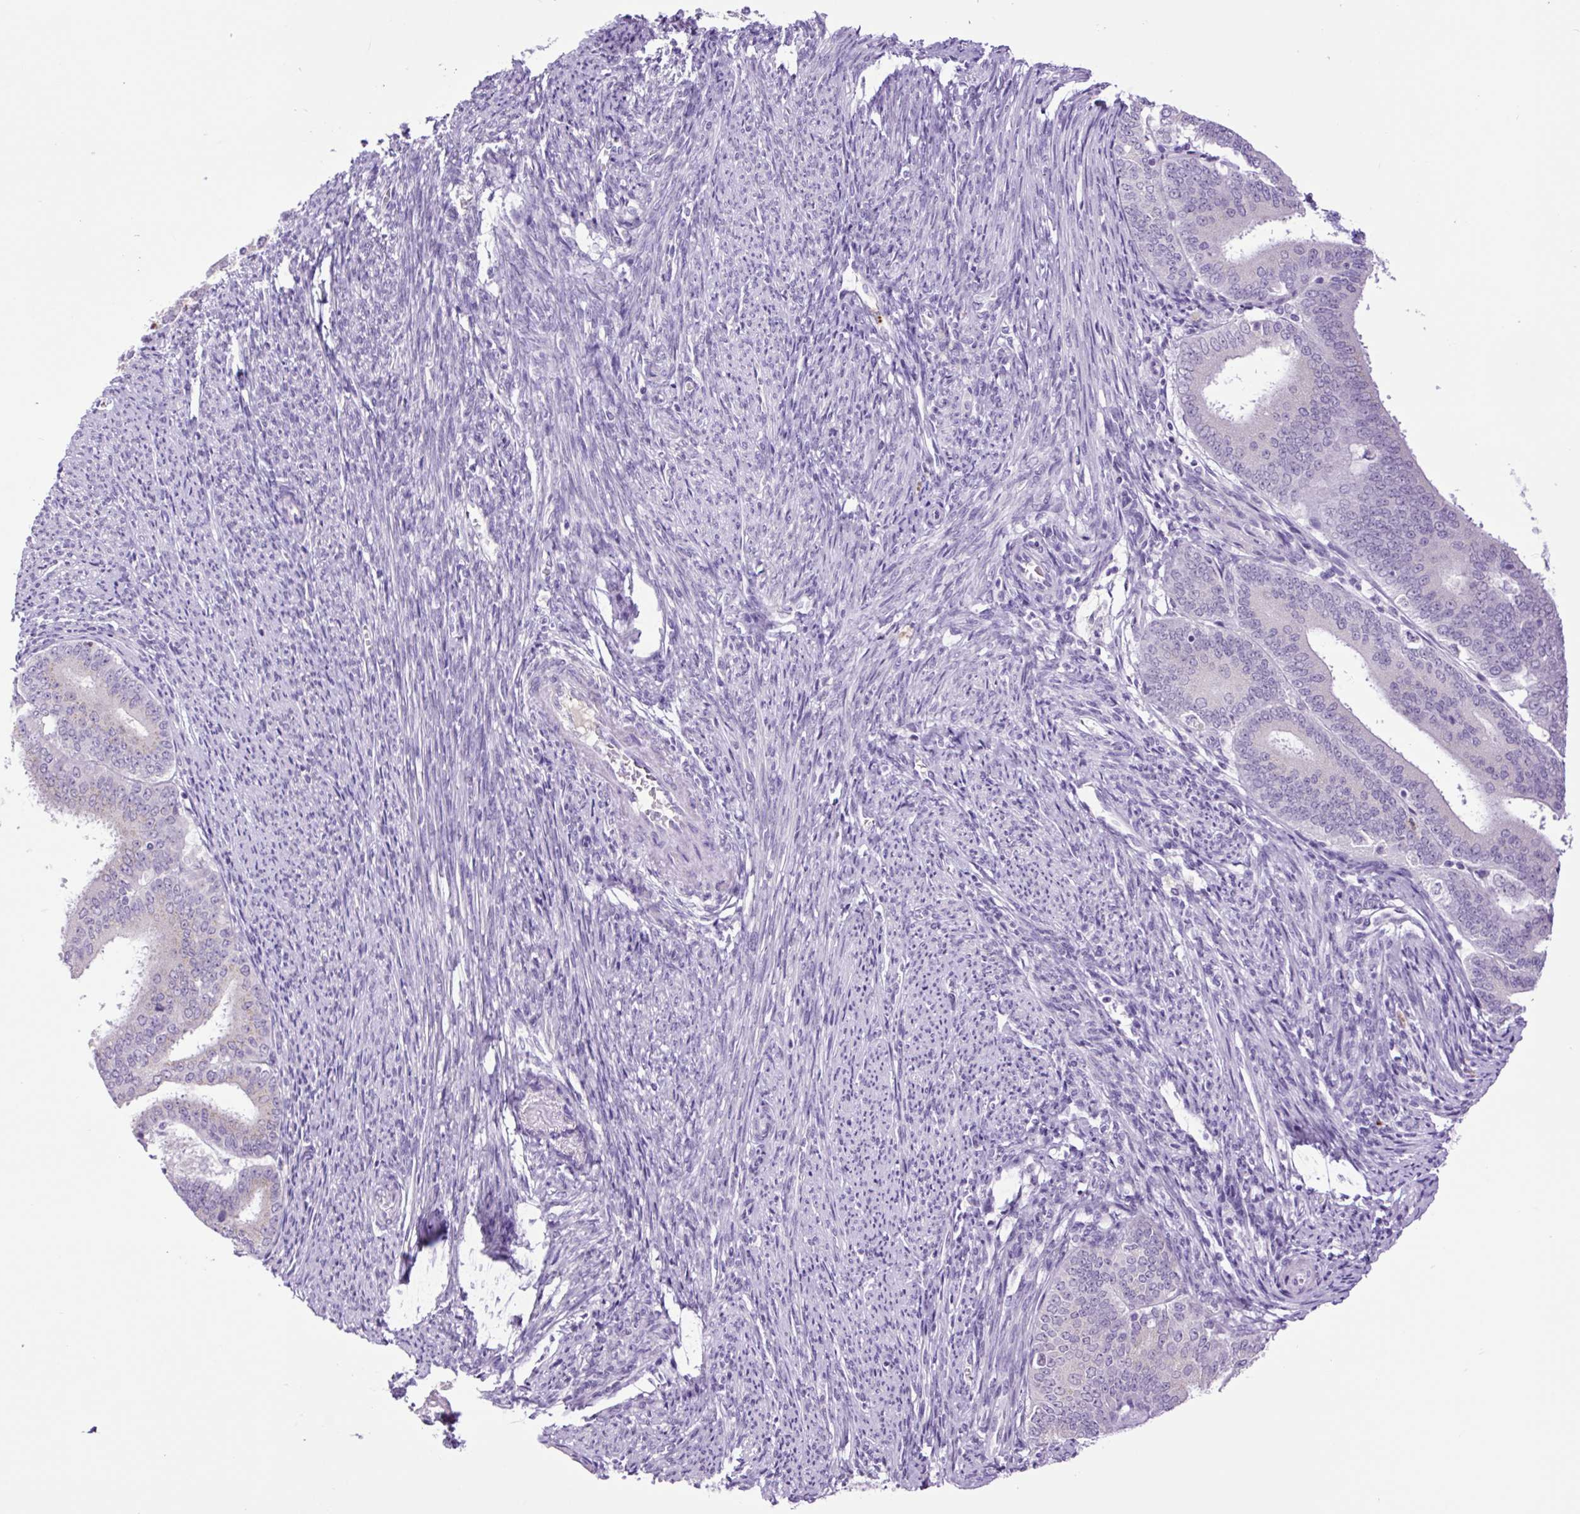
{"staining": {"intensity": "negative", "quantity": "none", "location": "none"}, "tissue": "endometrial cancer", "cell_type": "Tumor cells", "image_type": "cancer", "snomed": [{"axis": "morphology", "description": "Adenocarcinoma, NOS"}, {"axis": "topography", "description": "Endometrium"}], "caption": "Micrograph shows no protein staining in tumor cells of adenocarcinoma (endometrial) tissue.", "gene": "MFSD3", "patient": {"sex": "female", "age": 63}}